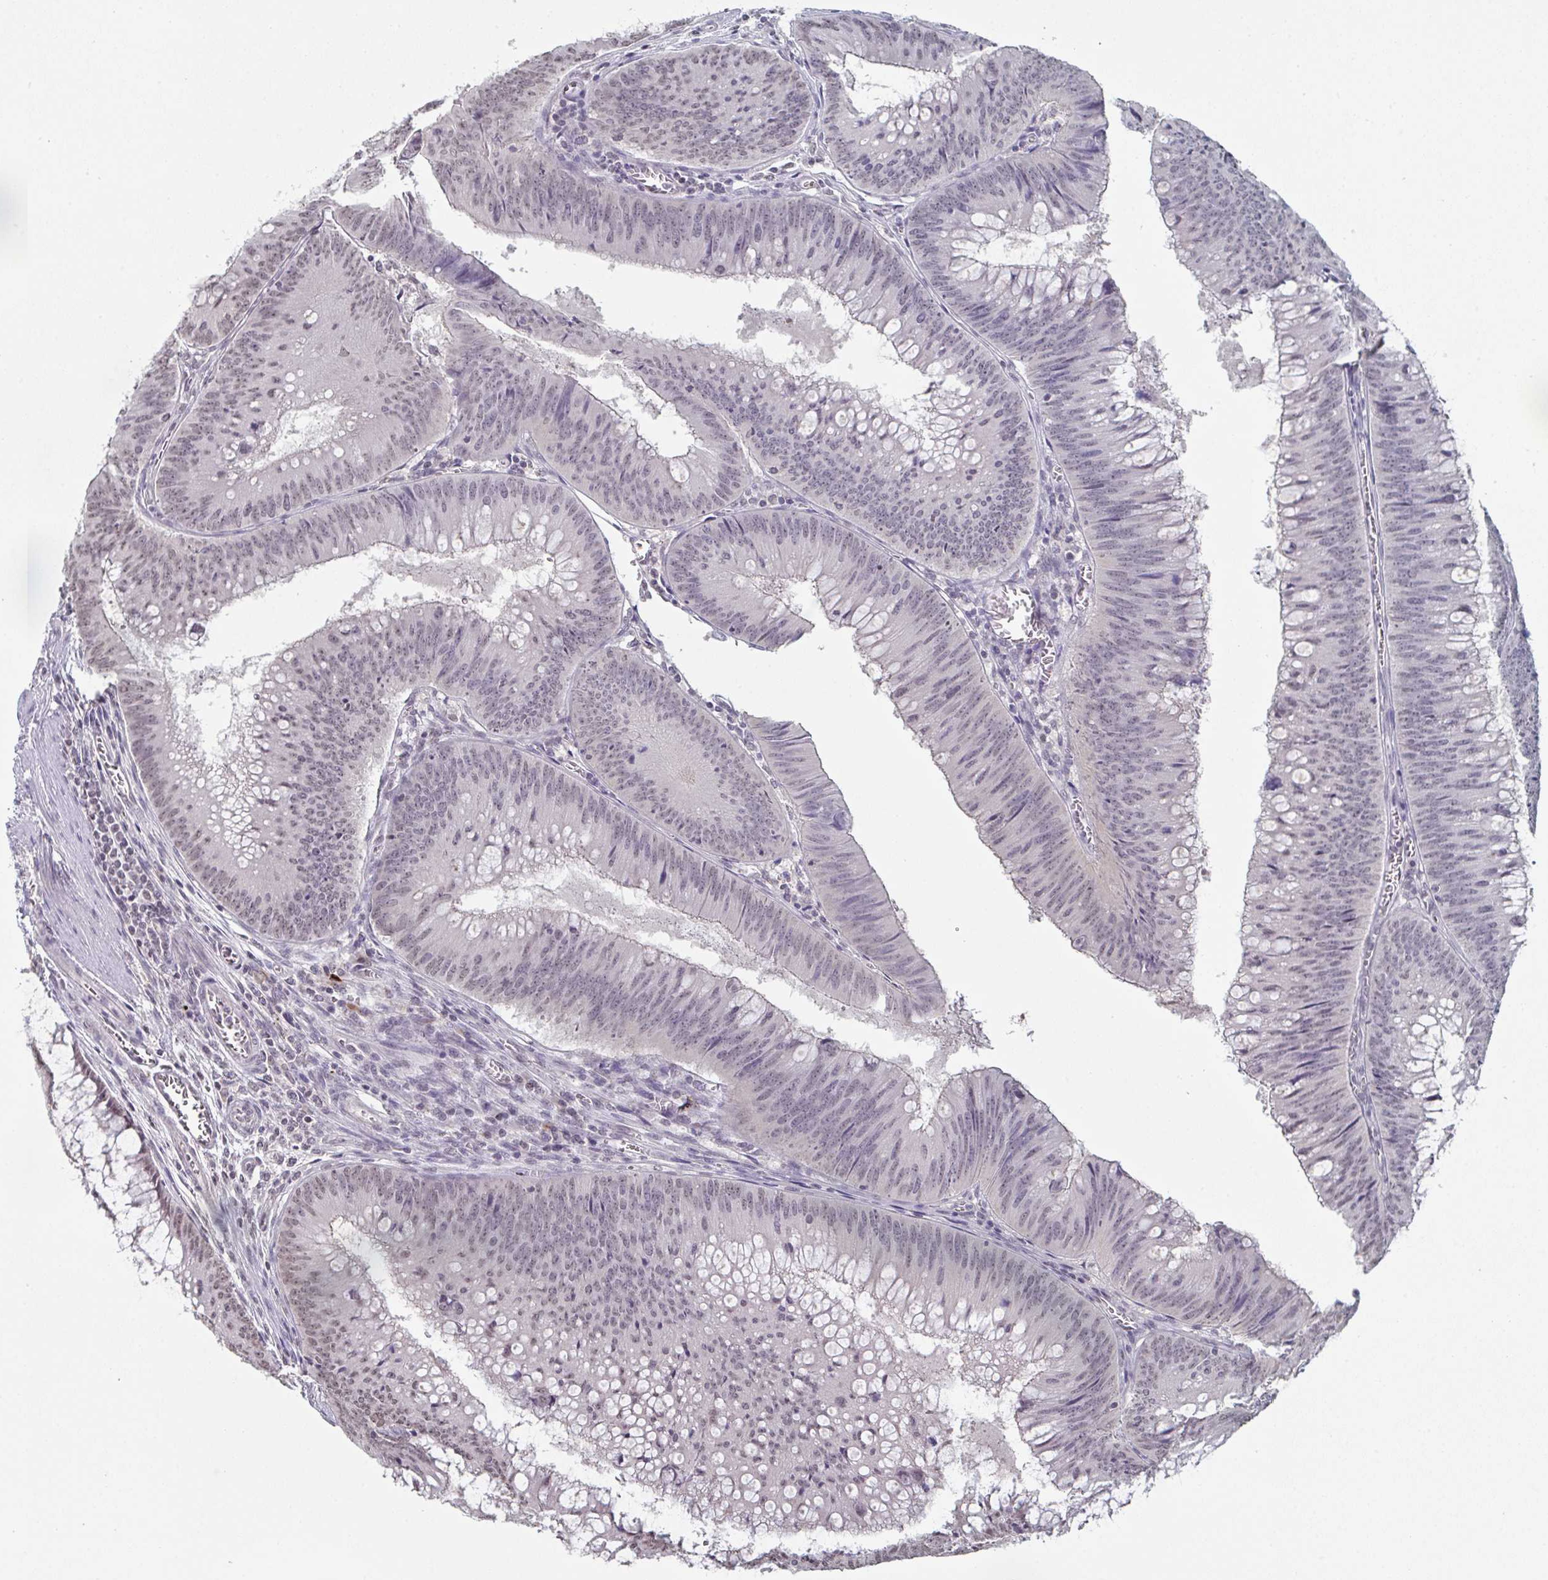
{"staining": {"intensity": "weak", "quantity": "<25%", "location": "nuclear"}, "tissue": "colorectal cancer", "cell_type": "Tumor cells", "image_type": "cancer", "snomed": [{"axis": "morphology", "description": "Adenocarcinoma, NOS"}, {"axis": "topography", "description": "Rectum"}], "caption": "Immunohistochemistry micrograph of neoplastic tissue: human colorectal cancer stained with DAB (3,3'-diaminobenzidine) shows no significant protein positivity in tumor cells. (IHC, brightfield microscopy, high magnification).", "gene": "ZNF214", "patient": {"sex": "female", "age": 72}}